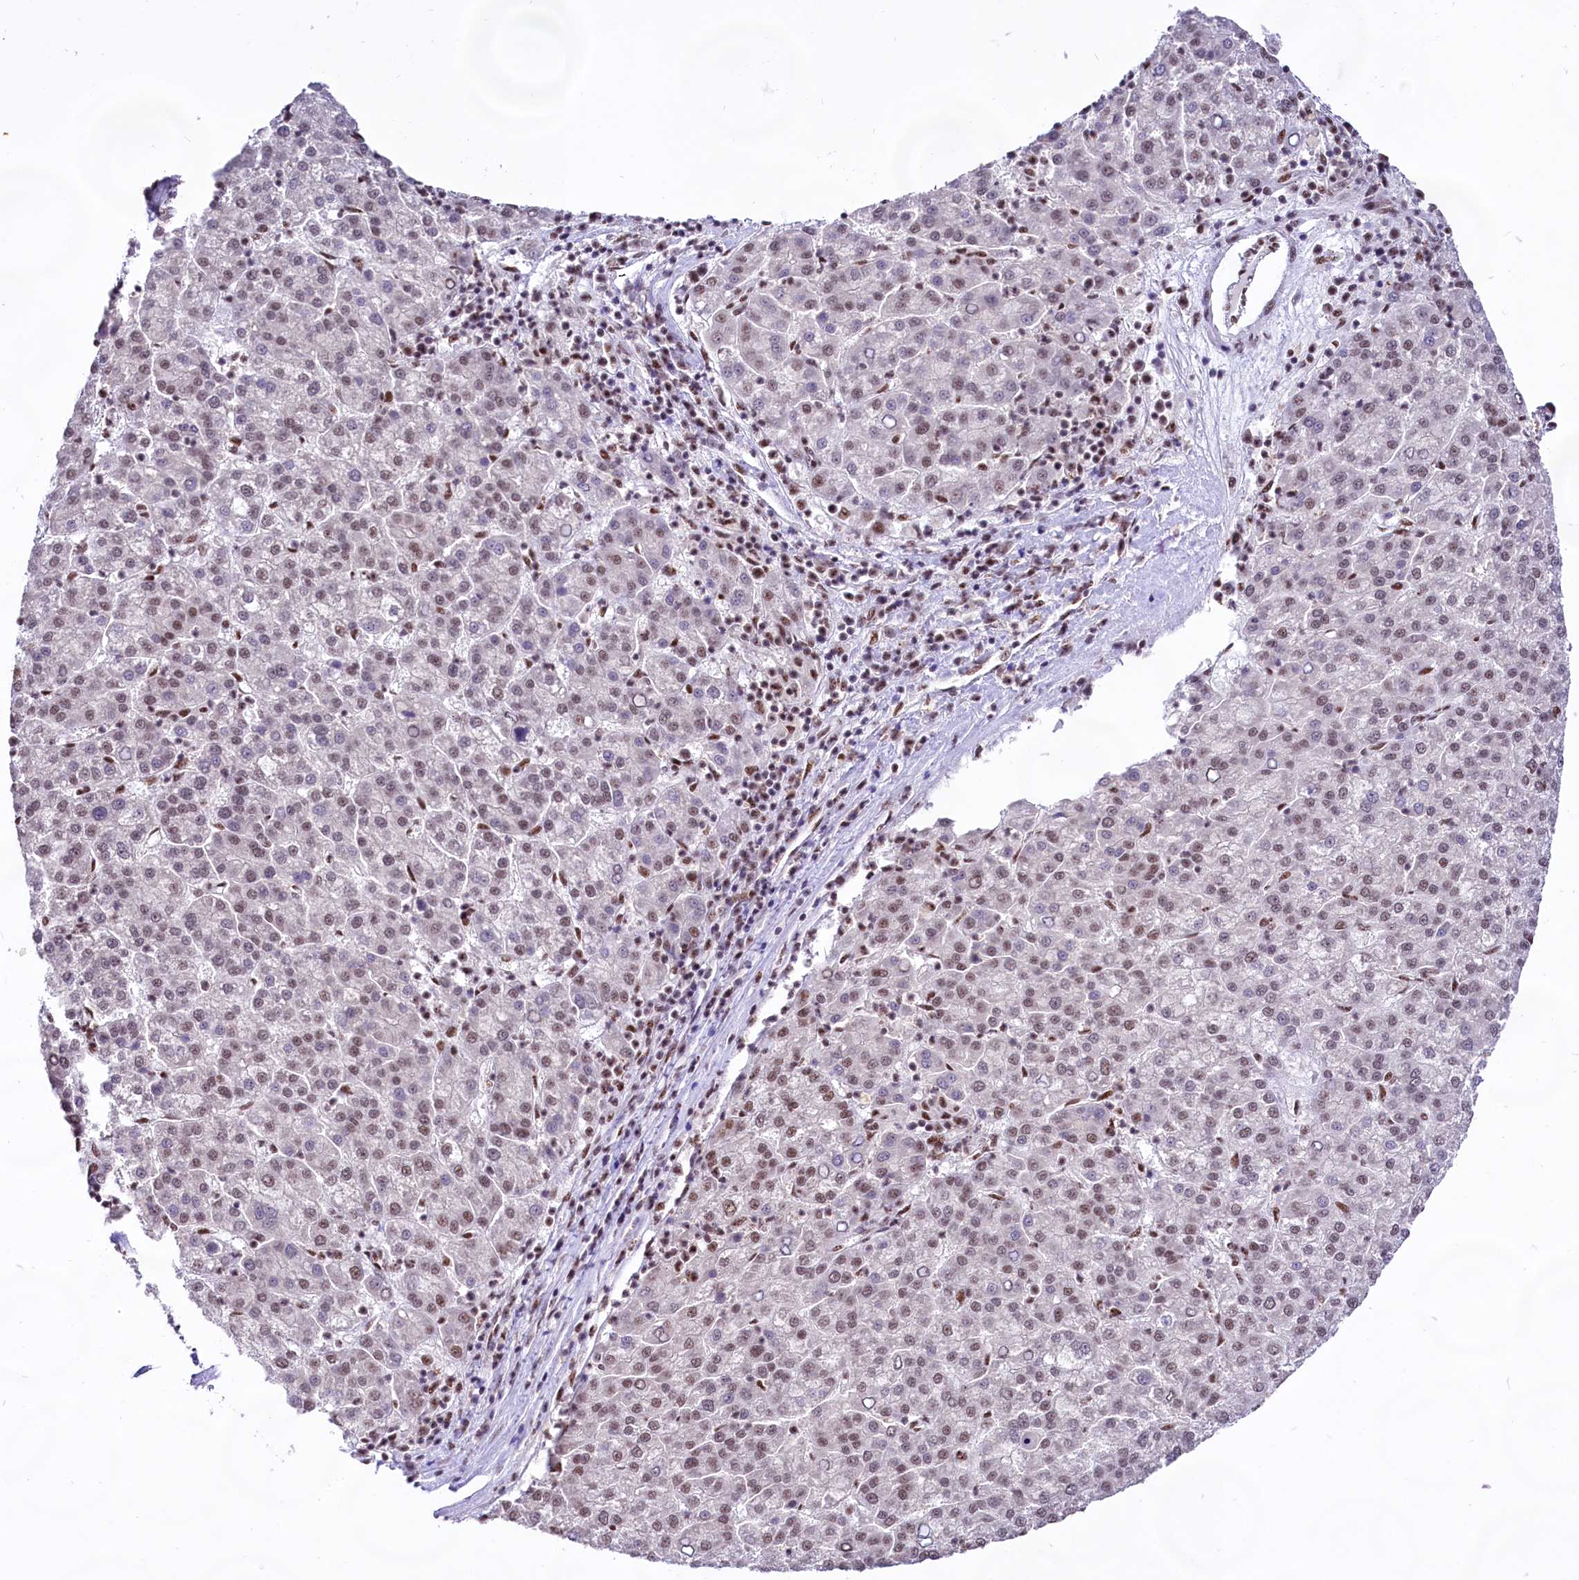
{"staining": {"intensity": "moderate", "quantity": ">75%", "location": "nuclear"}, "tissue": "liver cancer", "cell_type": "Tumor cells", "image_type": "cancer", "snomed": [{"axis": "morphology", "description": "Carcinoma, Hepatocellular, NOS"}, {"axis": "topography", "description": "Liver"}], "caption": "This is a photomicrograph of IHC staining of liver cancer, which shows moderate staining in the nuclear of tumor cells.", "gene": "HIRA", "patient": {"sex": "female", "age": 58}}